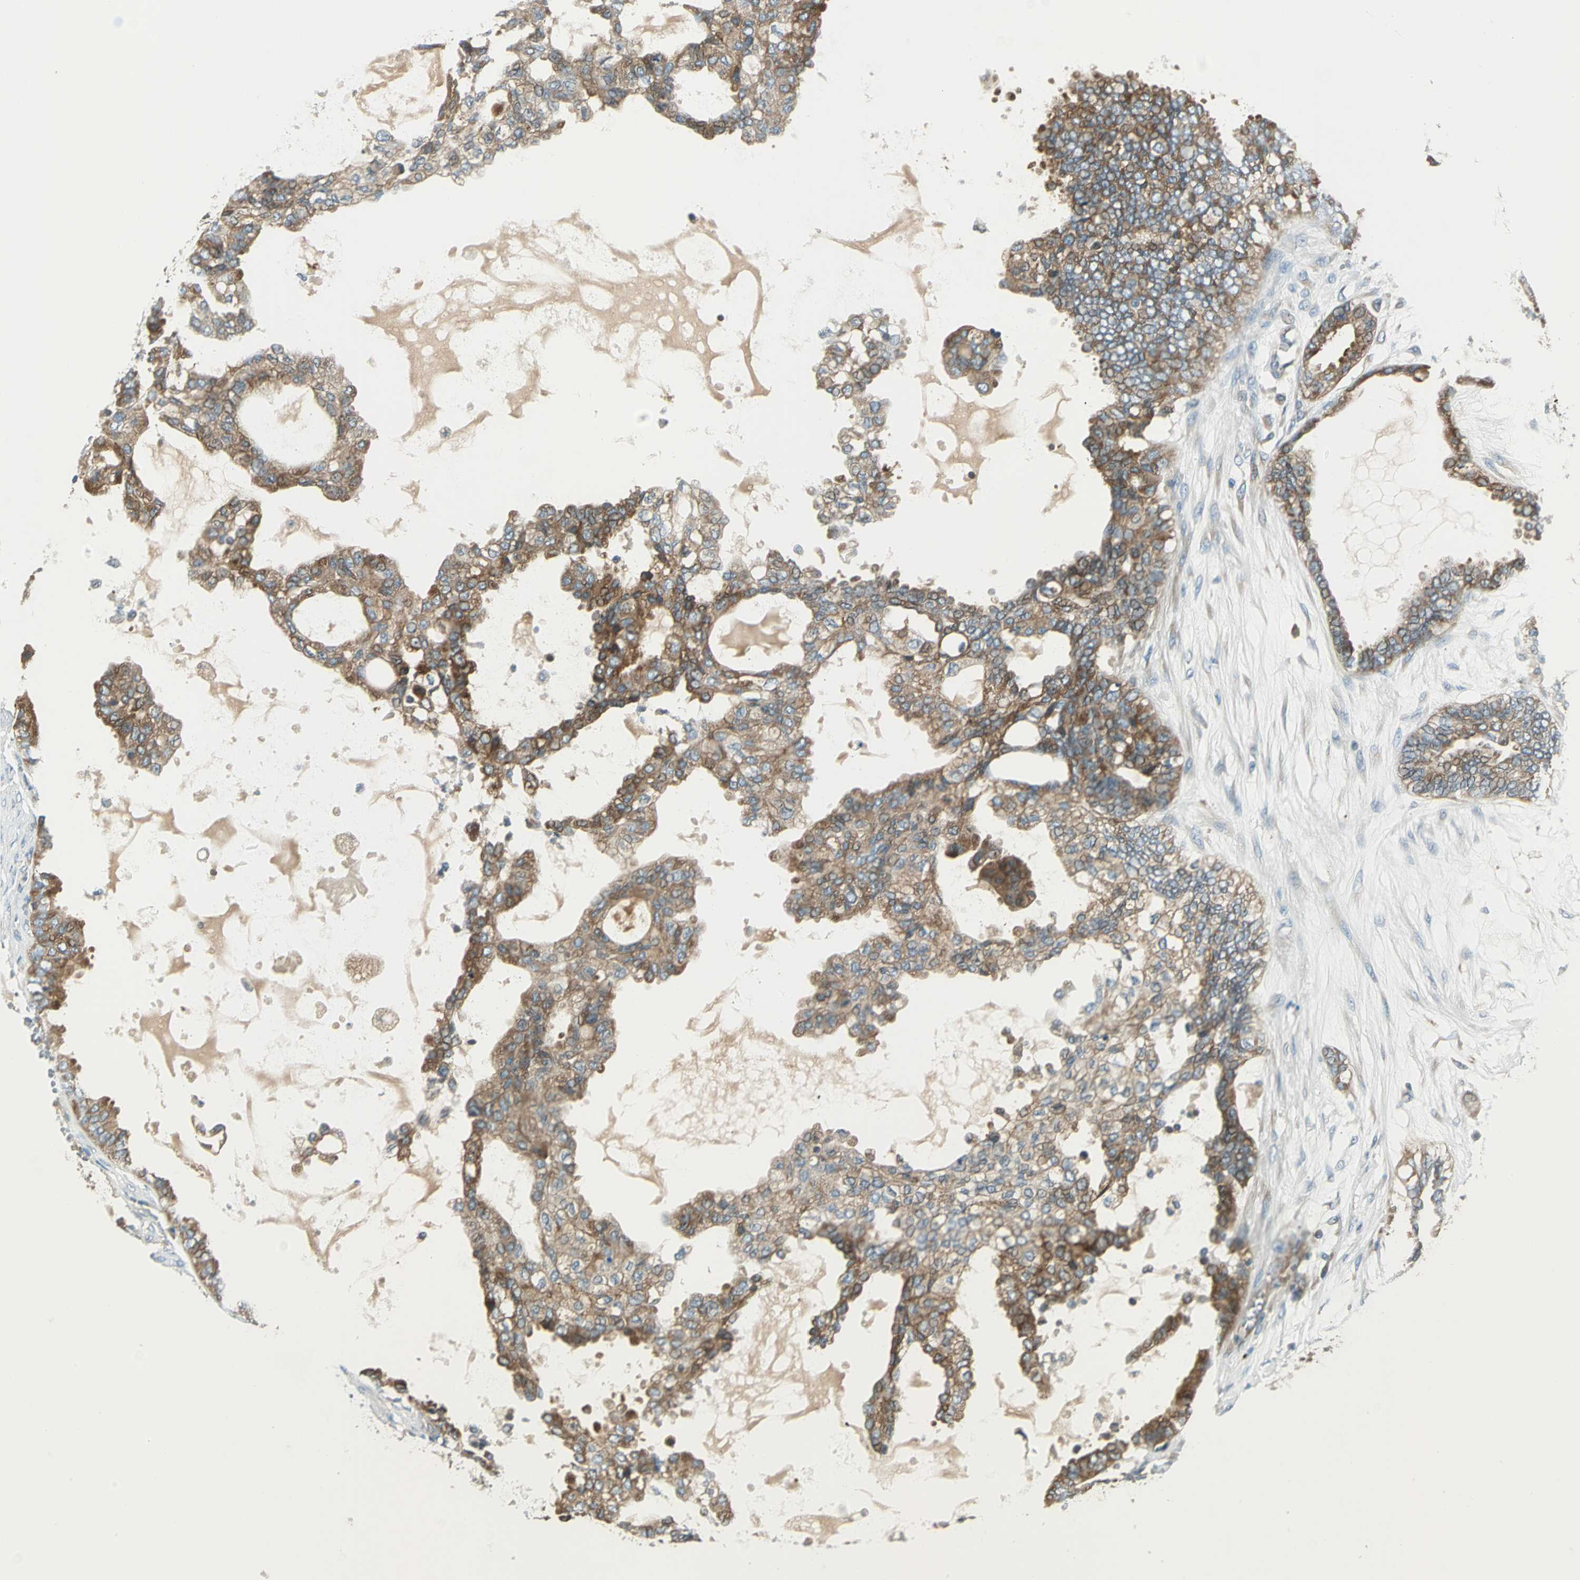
{"staining": {"intensity": "moderate", "quantity": ">75%", "location": "cytoplasmic/membranous"}, "tissue": "ovarian cancer", "cell_type": "Tumor cells", "image_type": "cancer", "snomed": [{"axis": "morphology", "description": "Carcinoma, NOS"}, {"axis": "morphology", "description": "Carcinoma, endometroid"}, {"axis": "topography", "description": "Ovary"}], "caption": "There is medium levels of moderate cytoplasmic/membranous positivity in tumor cells of ovarian cancer (endometroid carcinoma), as demonstrated by immunohistochemical staining (brown color).", "gene": "PRKAA1", "patient": {"sex": "female", "age": 50}}